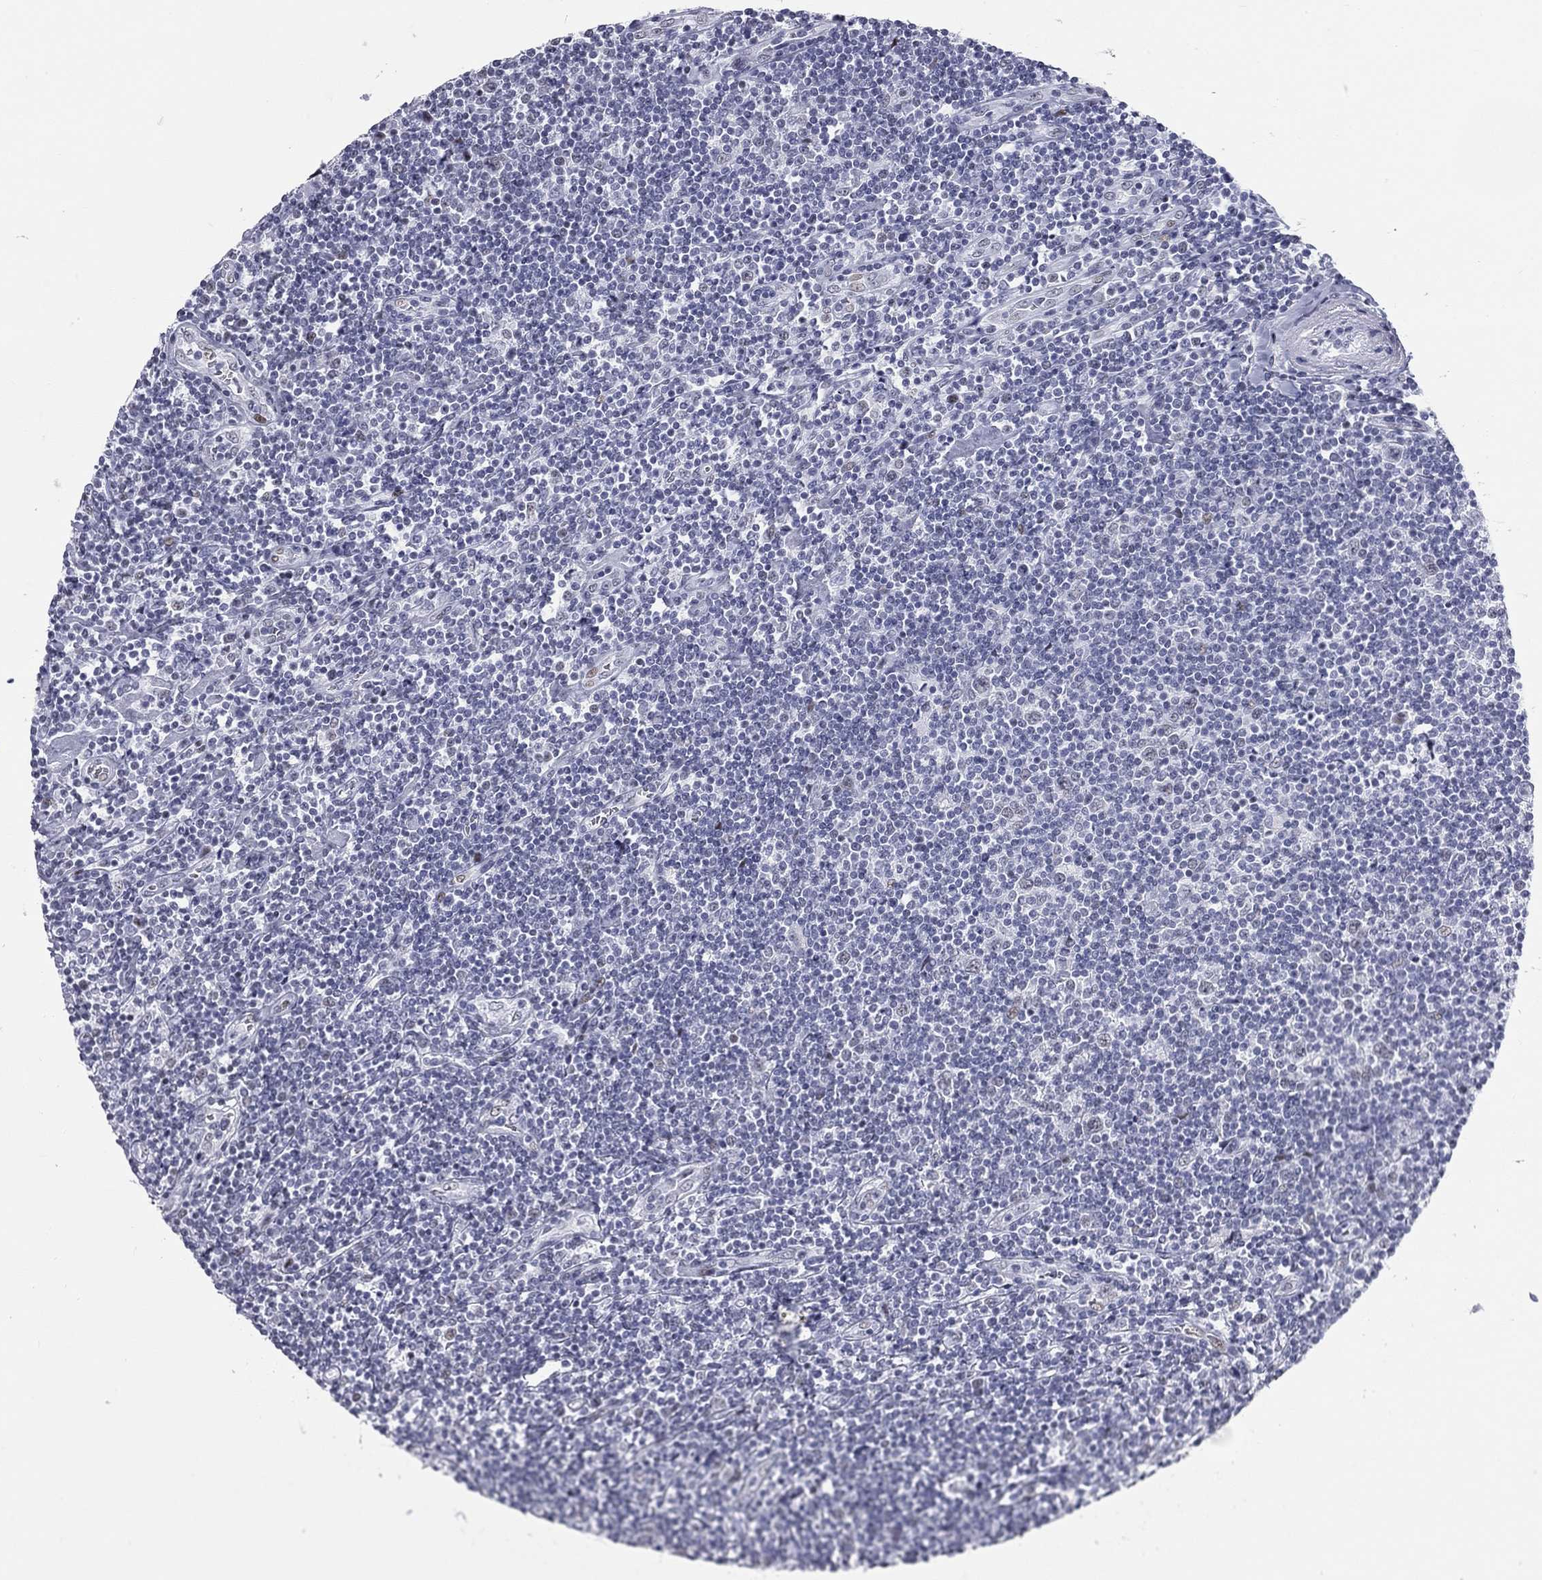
{"staining": {"intensity": "negative", "quantity": "none", "location": "none"}, "tissue": "lymphoma", "cell_type": "Tumor cells", "image_type": "cancer", "snomed": [{"axis": "morphology", "description": "Hodgkin's disease, NOS"}, {"axis": "topography", "description": "Lymph node"}], "caption": "Photomicrograph shows no significant protein positivity in tumor cells of lymphoma.", "gene": "ASF1B", "patient": {"sex": "male", "age": 40}}